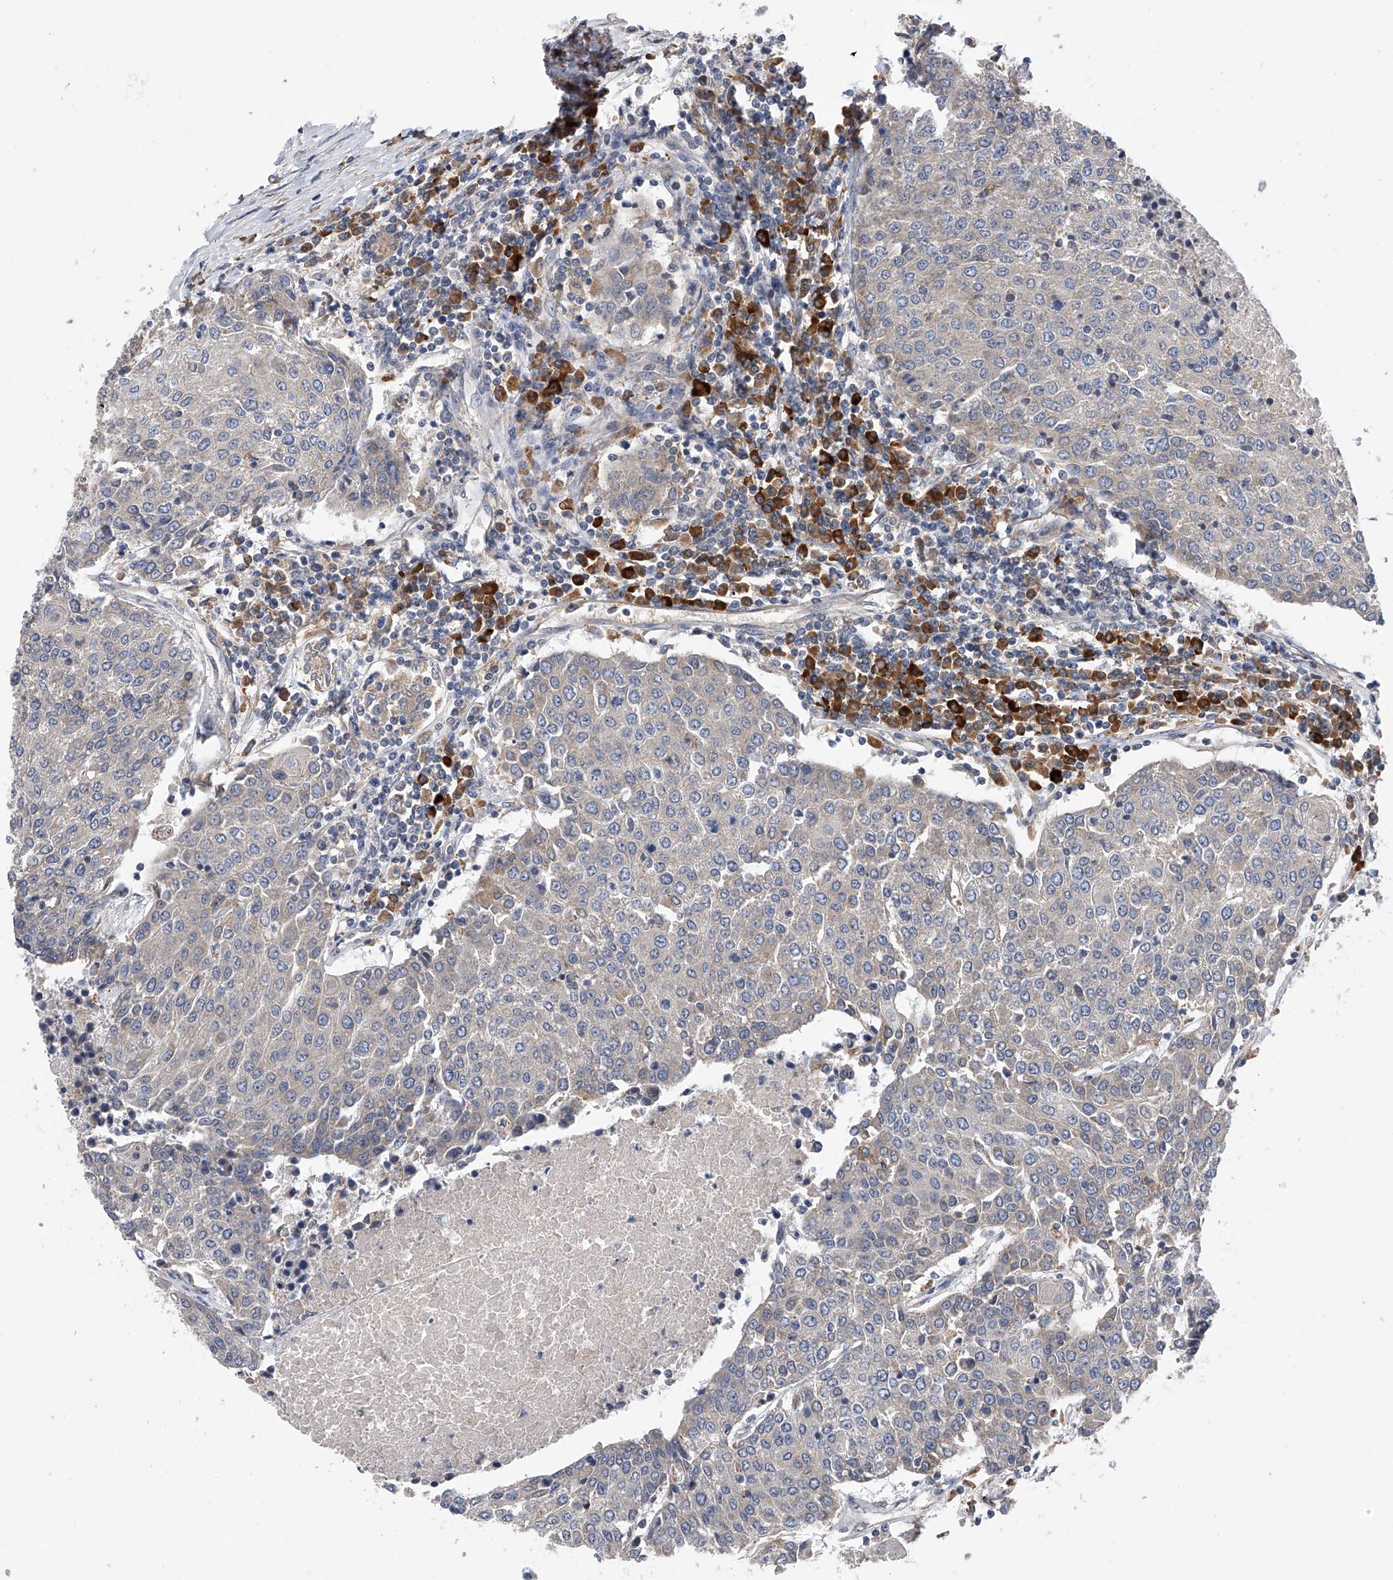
{"staining": {"intensity": "negative", "quantity": "none", "location": "none"}, "tissue": "urothelial cancer", "cell_type": "Tumor cells", "image_type": "cancer", "snomed": [{"axis": "morphology", "description": "Urothelial carcinoma, High grade"}, {"axis": "topography", "description": "Urinary bladder"}], "caption": "The image shows no significant positivity in tumor cells of urothelial carcinoma (high-grade).", "gene": "SPOCK1", "patient": {"sex": "female", "age": 85}}